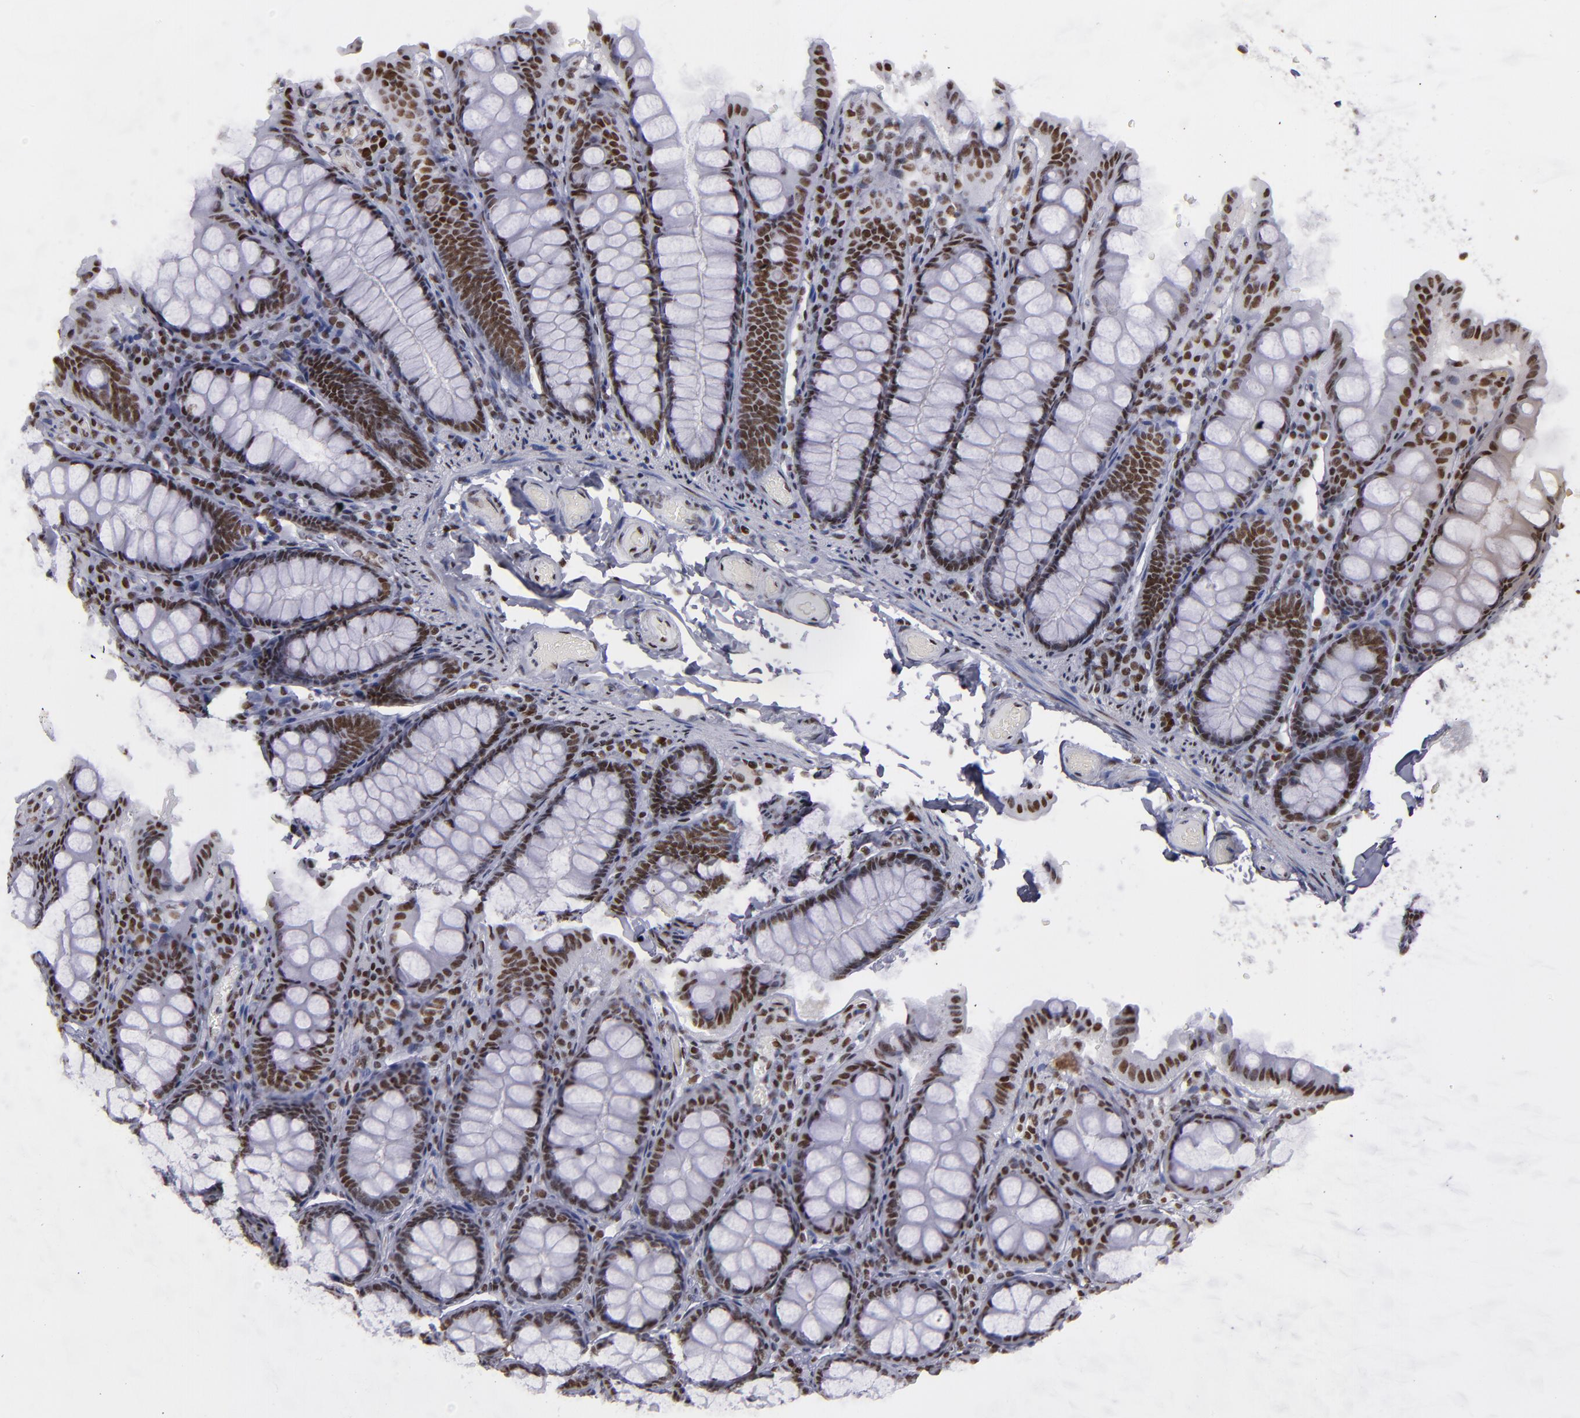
{"staining": {"intensity": "moderate", "quantity": ">75%", "location": "nuclear"}, "tissue": "colon", "cell_type": "Endothelial cells", "image_type": "normal", "snomed": [{"axis": "morphology", "description": "Normal tissue, NOS"}, {"axis": "topography", "description": "Colon"}], "caption": "High-power microscopy captured an immunohistochemistry image of normal colon, revealing moderate nuclear expression in approximately >75% of endothelial cells.", "gene": "TERF2", "patient": {"sex": "female", "age": 61}}